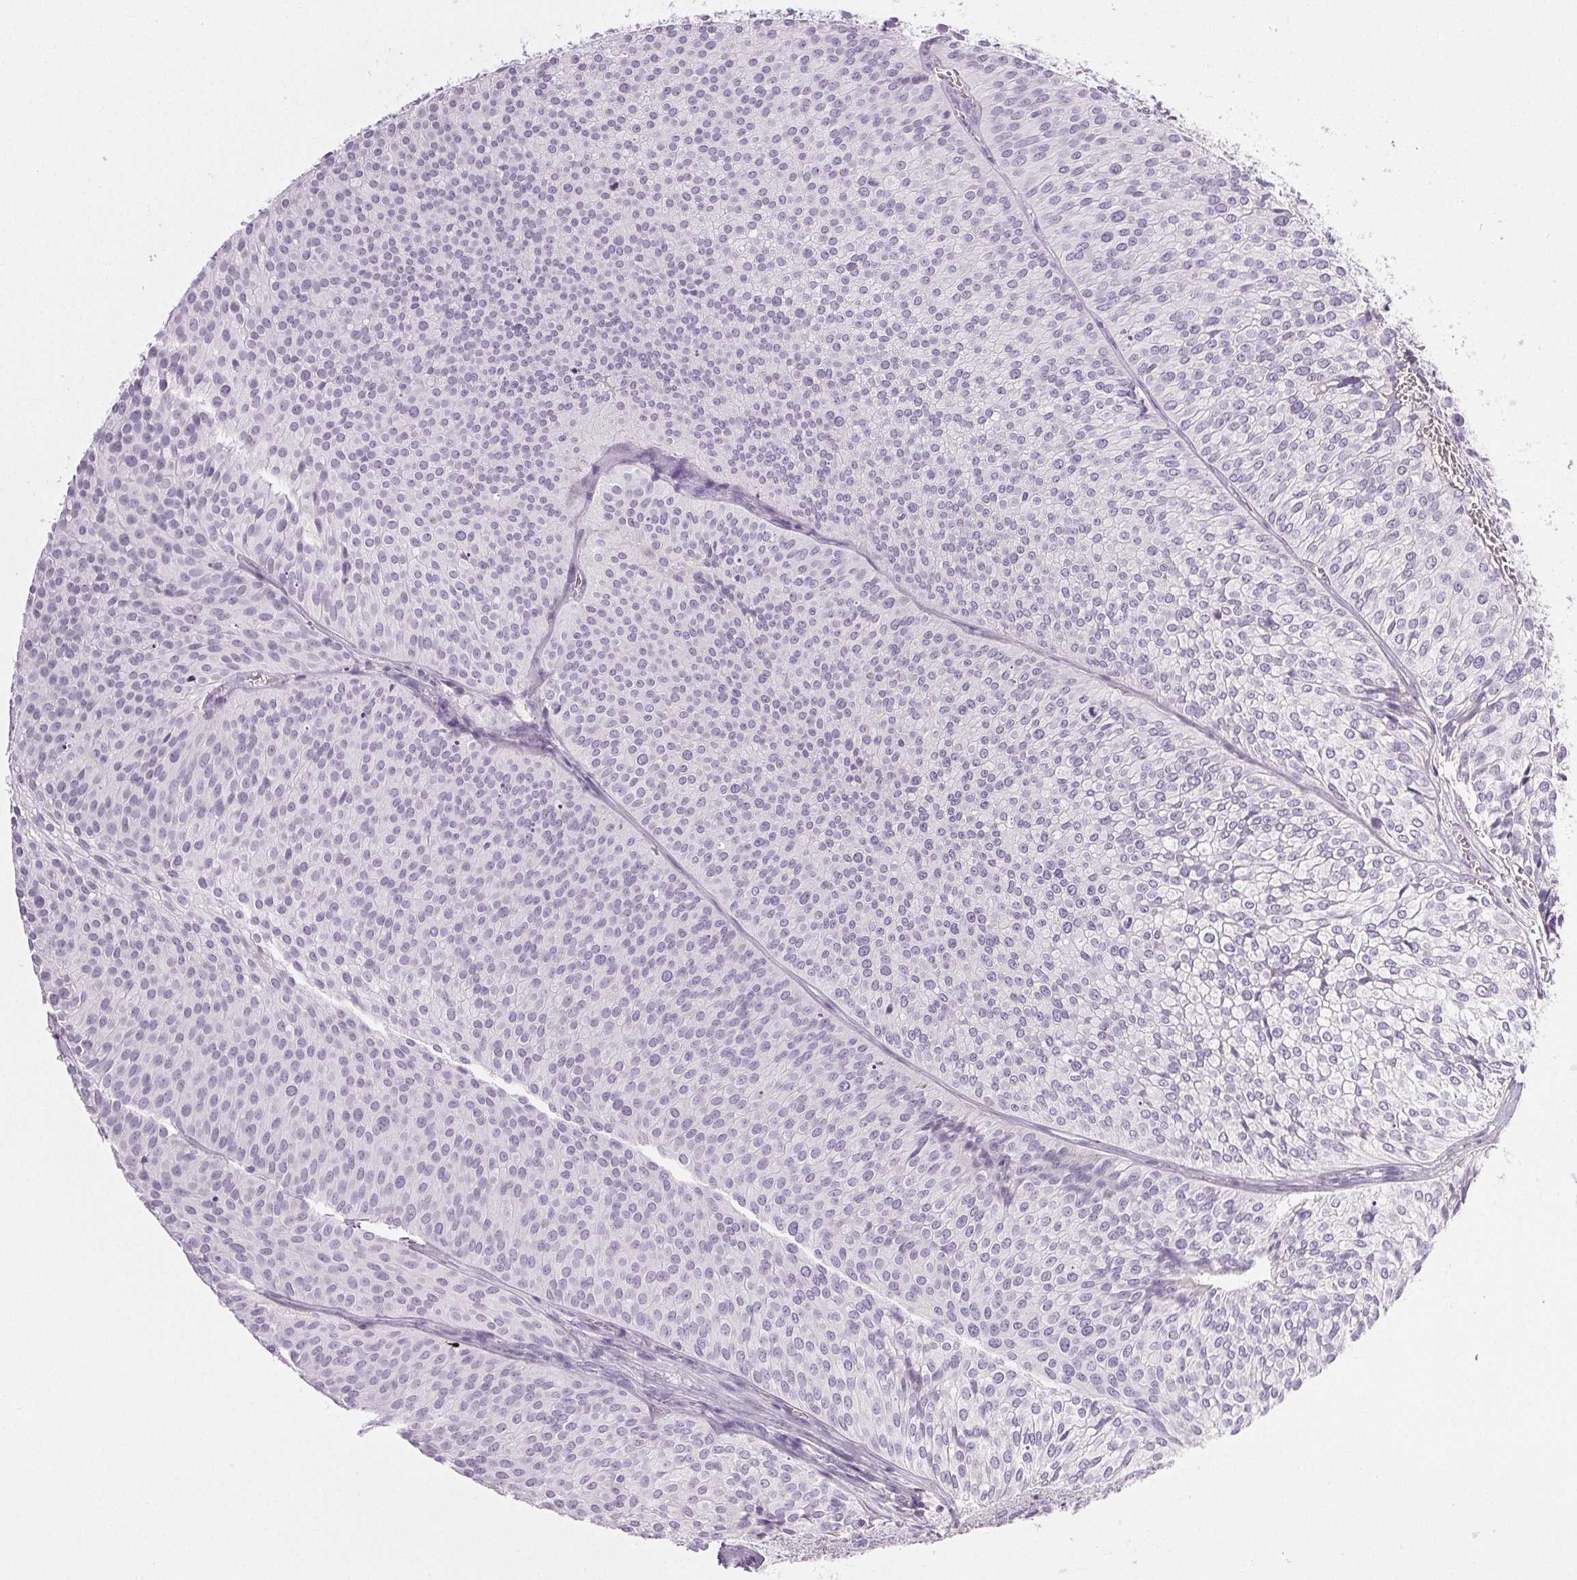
{"staining": {"intensity": "negative", "quantity": "none", "location": "none"}, "tissue": "urothelial cancer", "cell_type": "Tumor cells", "image_type": "cancer", "snomed": [{"axis": "morphology", "description": "Urothelial carcinoma, Low grade"}, {"axis": "topography", "description": "Urinary bladder"}], "caption": "IHC micrograph of human low-grade urothelial carcinoma stained for a protein (brown), which demonstrates no expression in tumor cells.", "gene": "COL7A1", "patient": {"sex": "male", "age": 91}}